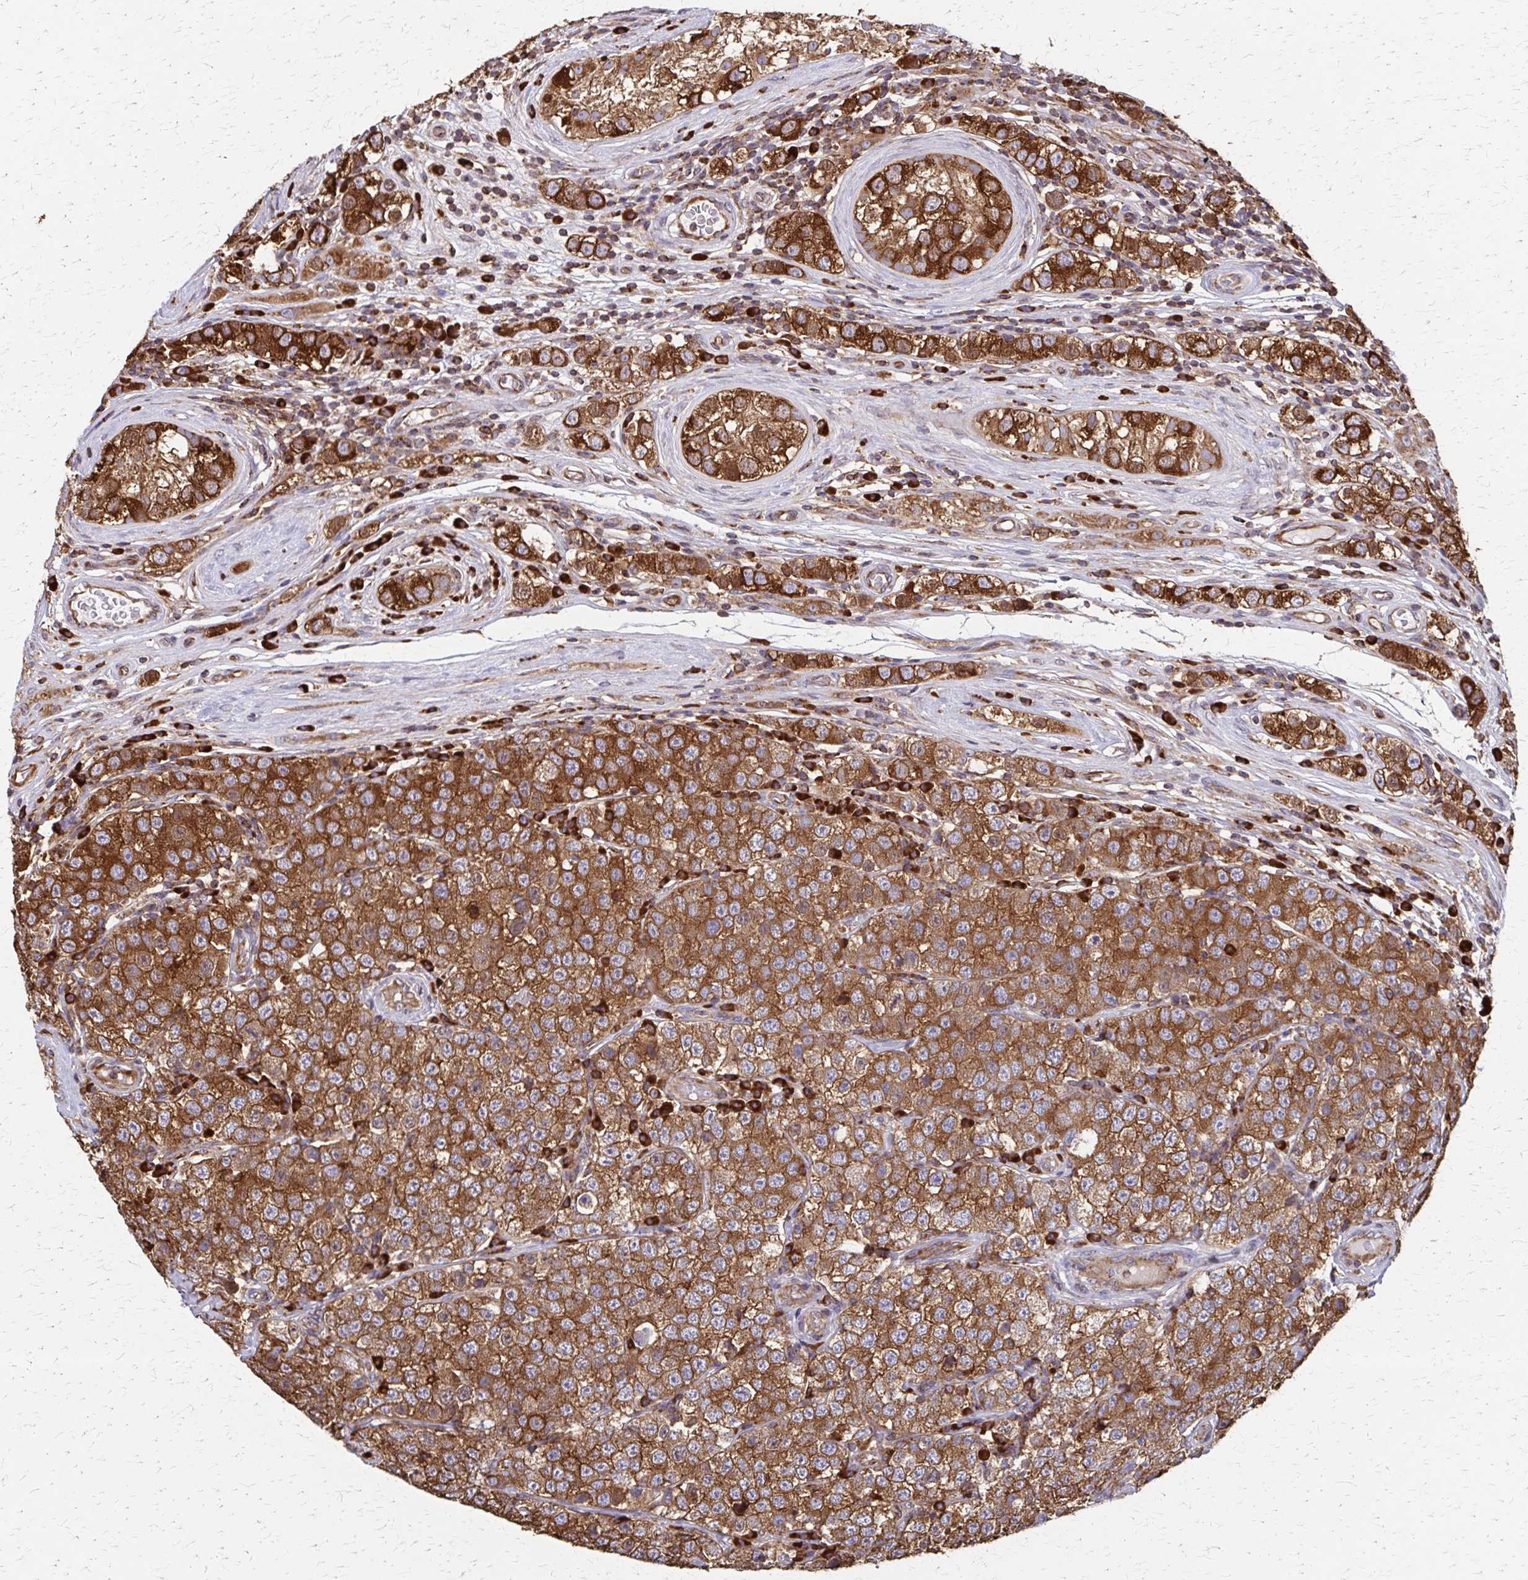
{"staining": {"intensity": "strong", "quantity": ">75%", "location": "cytoplasmic/membranous"}, "tissue": "testis cancer", "cell_type": "Tumor cells", "image_type": "cancer", "snomed": [{"axis": "morphology", "description": "Seminoma, NOS"}, {"axis": "topography", "description": "Testis"}], "caption": "High-magnification brightfield microscopy of testis cancer stained with DAB (3,3'-diaminobenzidine) (brown) and counterstained with hematoxylin (blue). tumor cells exhibit strong cytoplasmic/membranous positivity is identified in approximately>75% of cells. Nuclei are stained in blue.", "gene": "EEF2", "patient": {"sex": "male", "age": 34}}